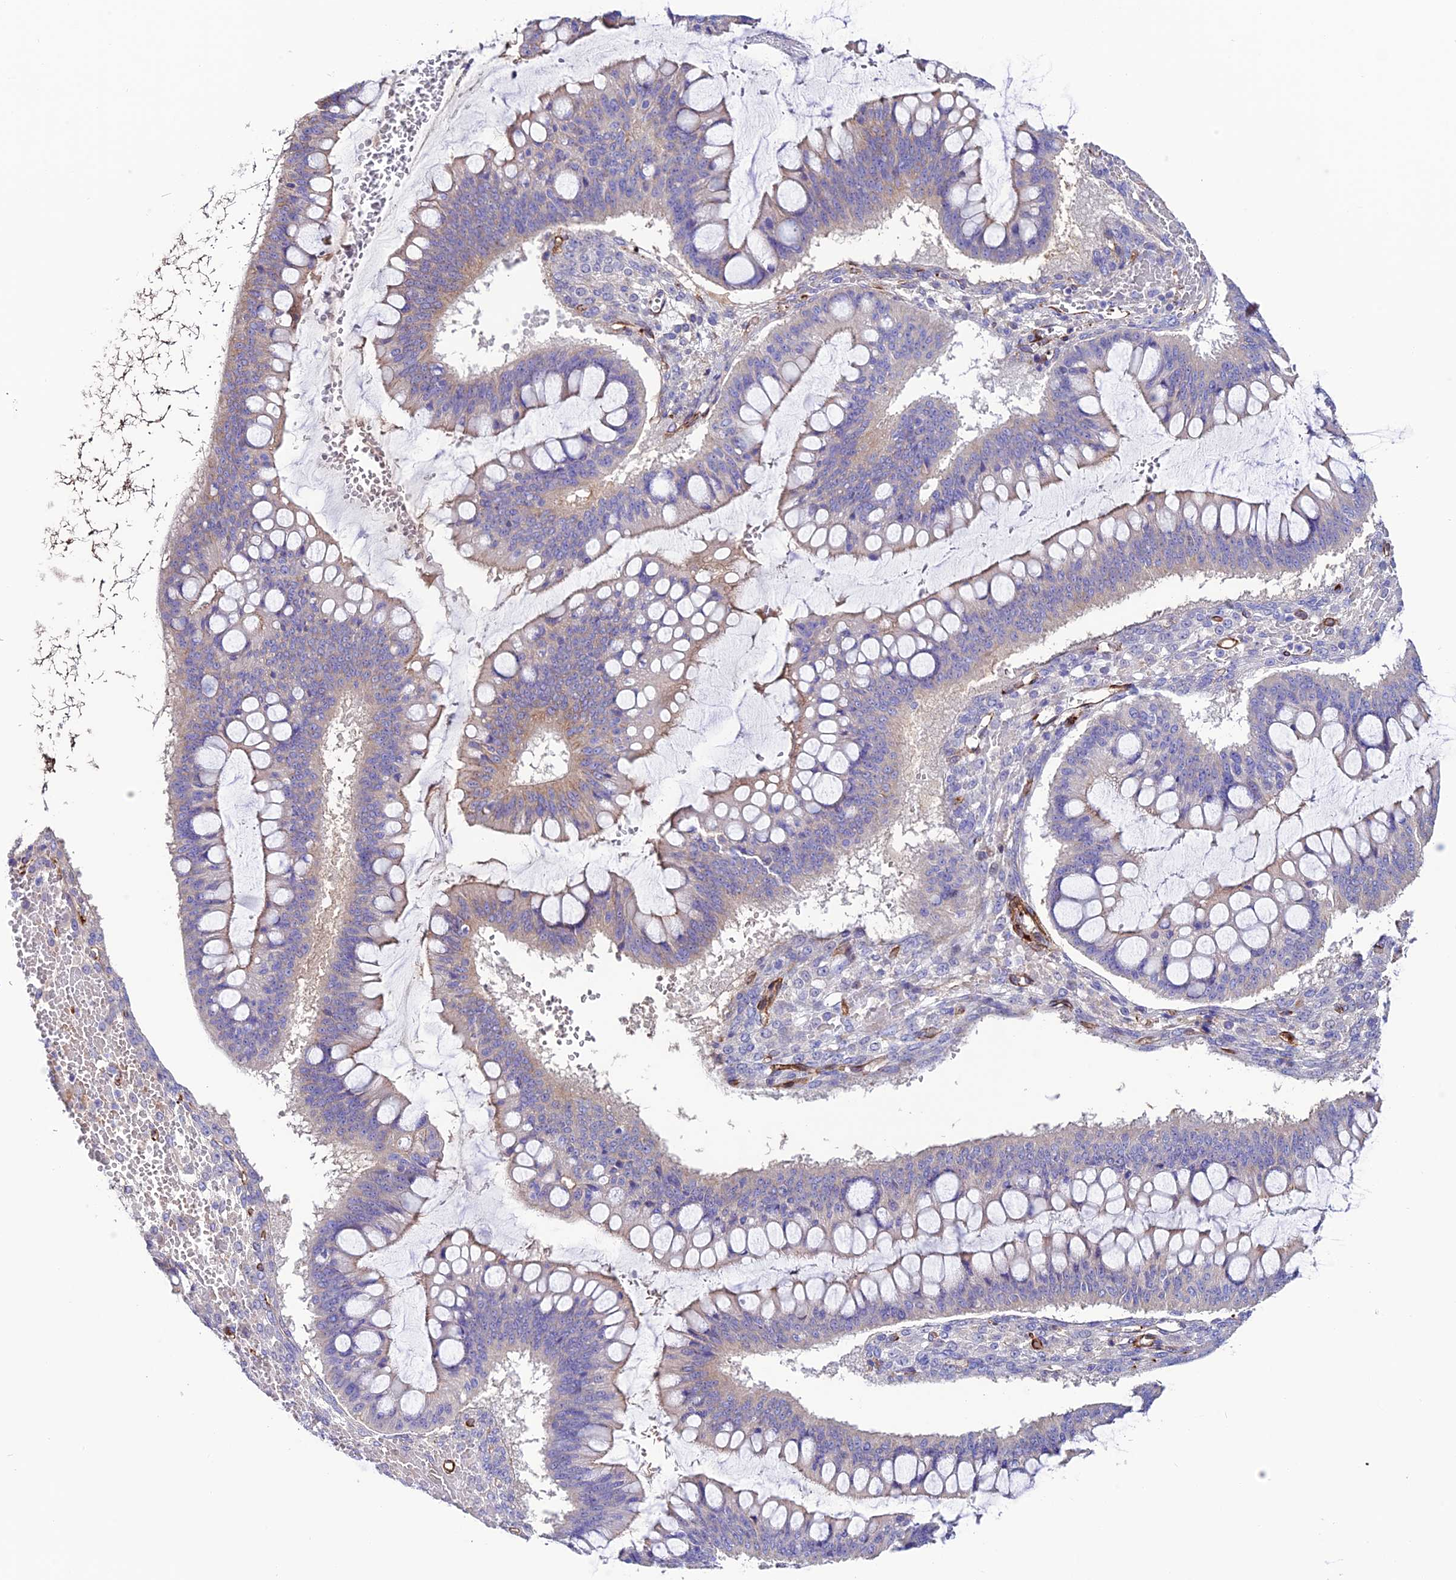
{"staining": {"intensity": "weak", "quantity": "<25%", "location": "cytoplasmic/membranous"}, "tissue": "ovarian cancer", "cell_type": "Tumor cells", "image_type": "cancer", "snomed": [{"axis": "morphology", "description": "Cystadenocarcinoma, mucinous, NOS"}, {"axis": "topography", "description": "Ovary"}], "caption": "High magnification brightfield microscopy of ovarian cancer stained with DAB (3,3'-diaminobenzidine) (brown) and counterstained with hematoxylin (blue): tumor cells show no significant staining.", "gene": "REX1BD", "patient": {"sex": "female", "age": 73}}